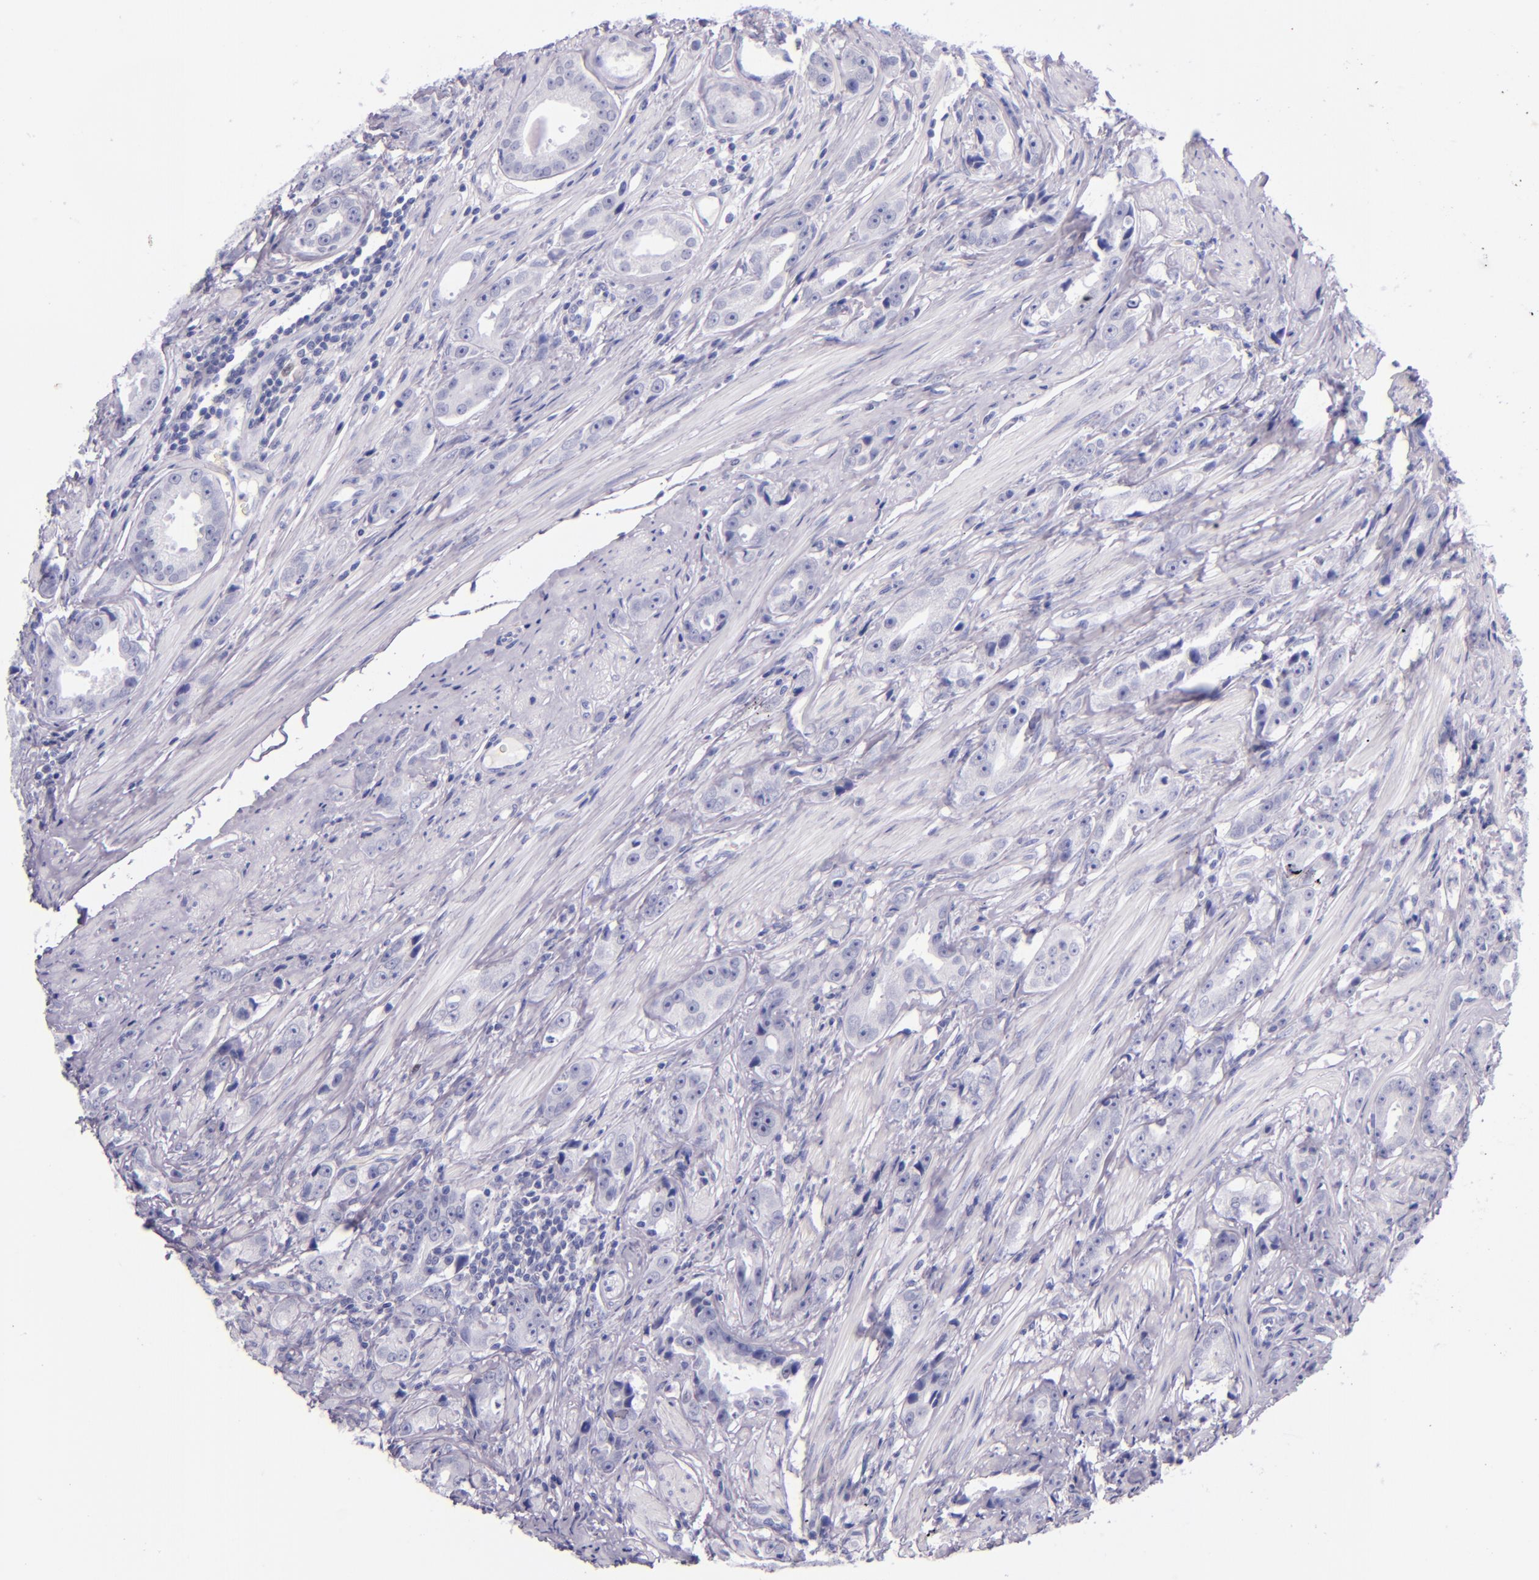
{"staining": {"intensity": "negative", "quantity": "none", "location": "none"}, "tissue": "prostate cancer", "cell_type": "Tumor cells", "image_type": "cancer", "snomed": [{"axis": "morphology", "description": "Adenocarcinoma, Medium grade"}, {"axis": "topography", "description": "Prostate"}], "caption": "An immunohistochemistry histopathology image of medium-grade adenocarcinoma (prostate) is shown. There is no staining in tumor cells of medium-grade adenocarcinoma (prostate). (Brightfield microscopy of DAB (3,3'-diaminobenzidine) immunohistochemistry (IHC) at high magnification).", "gene": "IRF4", "patient": {"sex": "male", "age": 53}}